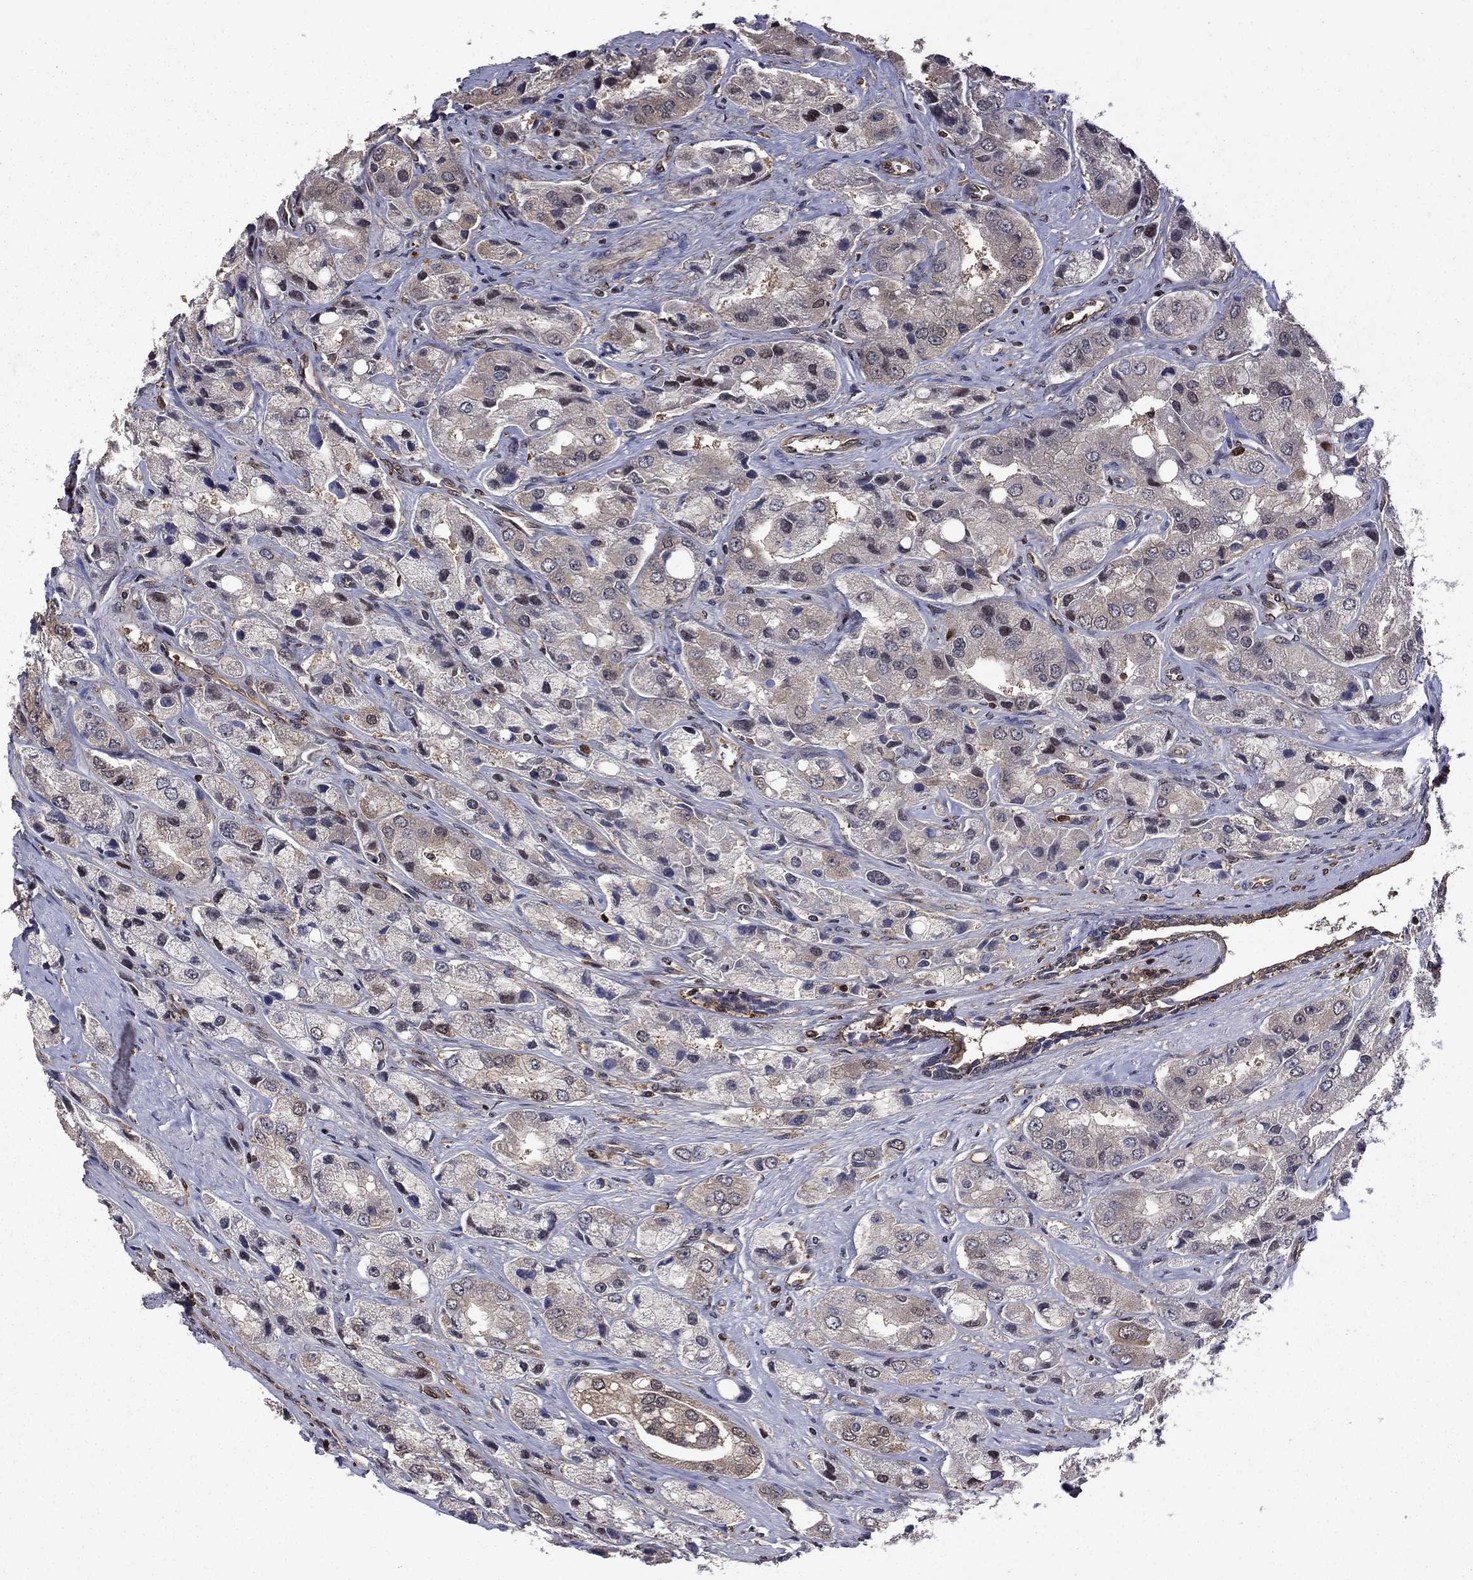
{"staining": {"intensity": "weak", "quantity": "<25%", "location": "cytoplasmic/membranous"}, "tissue": "prostate cancer", "cell_type": "Tumor cells", "image_type": "cancer", "snomed": [{"axis": "morphology", "description": "Adenocarcinoma, Low grade"}, {"axis": "topography", "description": "Prostate"}], "caption": "Immunohistochemistry (IHC) micrograph of neoplastic tissue: prostate cancer (low-grade adenocarcinoma) stained with DAB (3,3'-diaminobenzidine) shows no significant protein expression in tumor cells. Nuclei are stained in blue.", "gene": "APPBP2", "patient": {"sex": "male", "age": 69}}